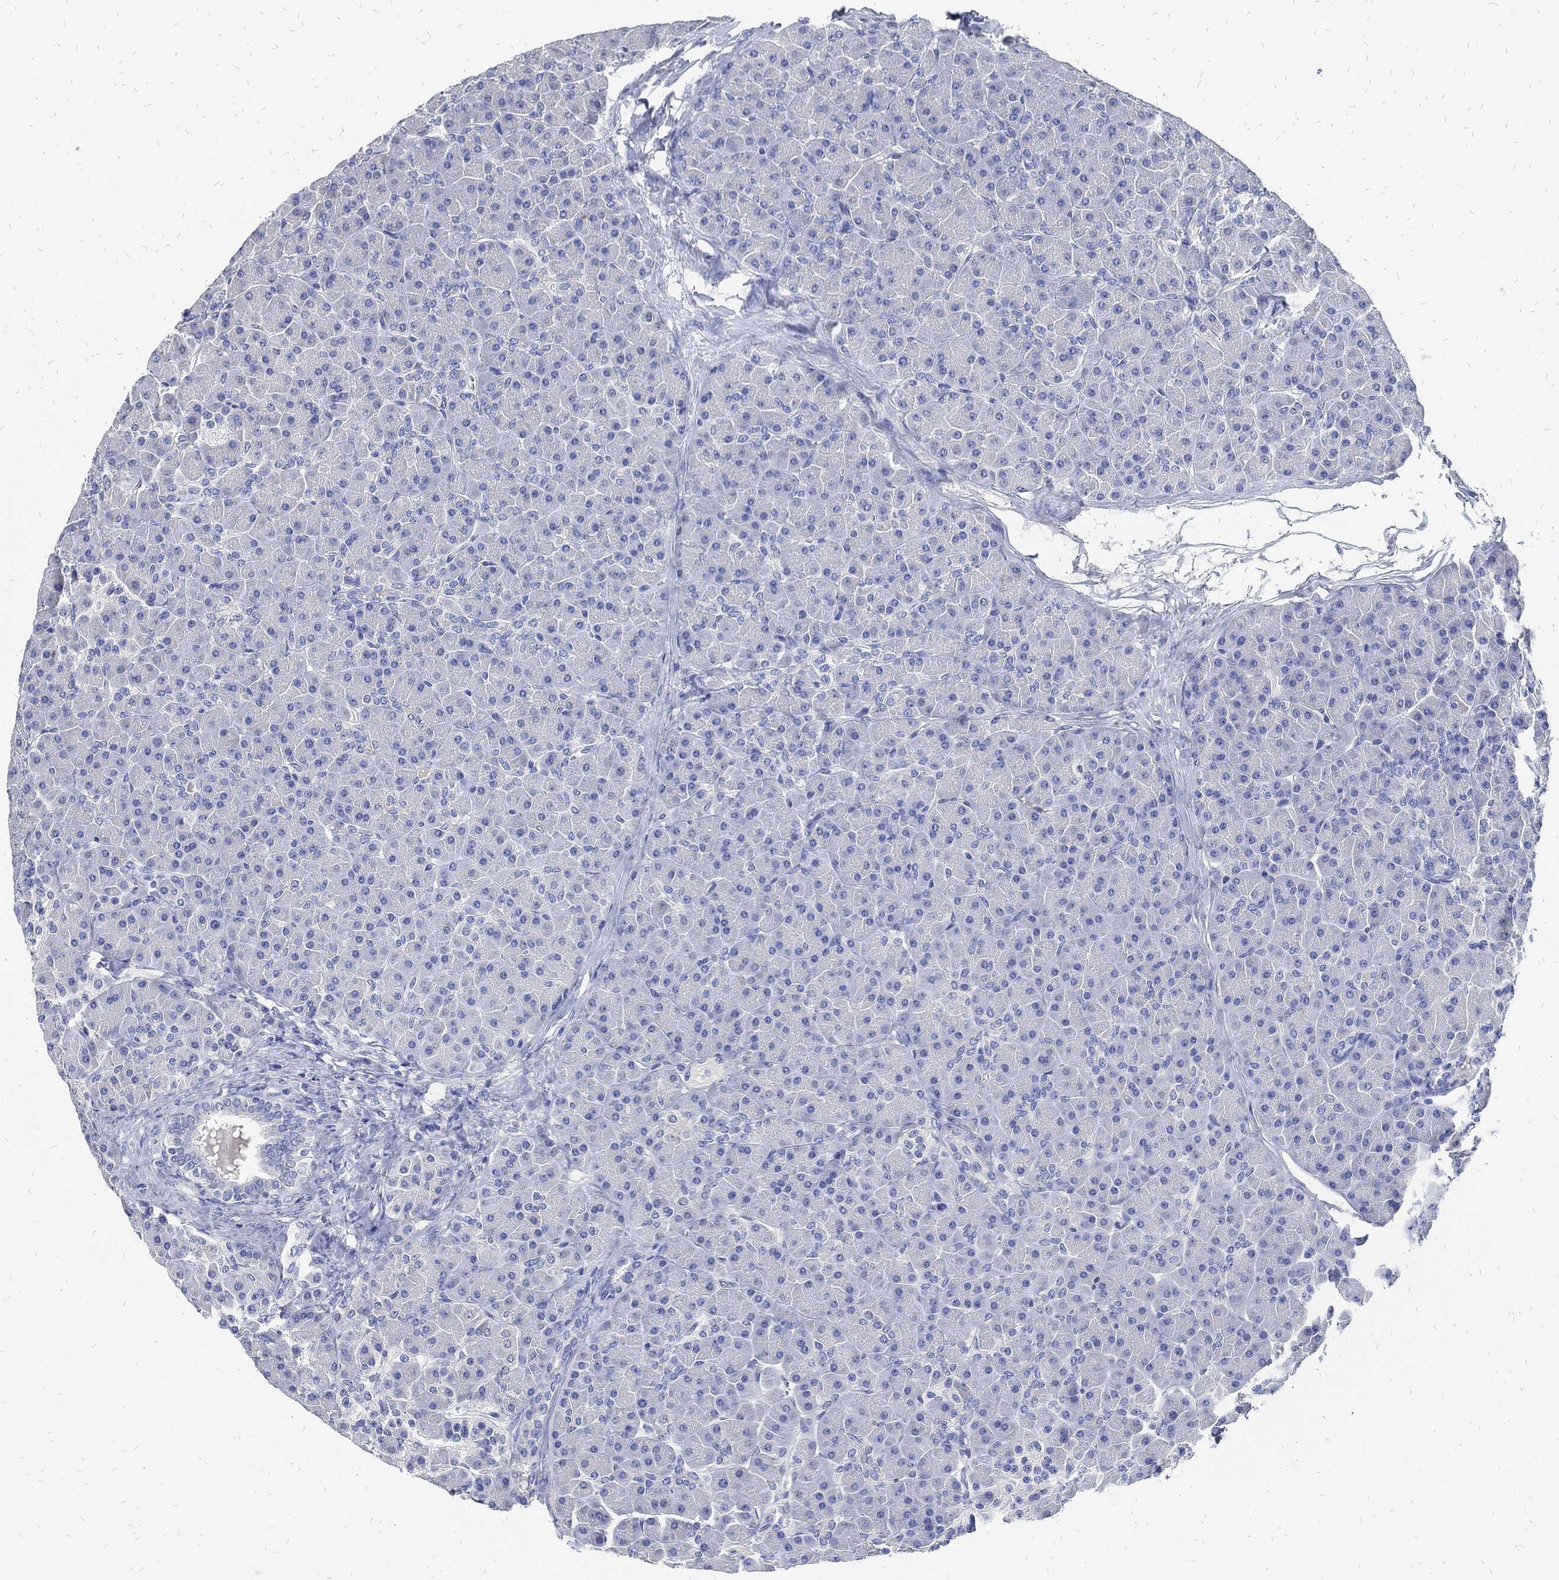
{"staining": {"intensity": "negative", "quantity": "none", "location": "none"}, "tissue": "pancreas", "cell_type": "Exocrine glandular cells", "image_type": "normal", "snomed": [{"axis": "morphology", "description": "Normal tissue, NOS"}, {"axis": "topography", "description": "Pancreas"}], "caption": "Immunohistochemical staining of unremarkable human pancreas reveals no significant expression in exocrine glandular cells.", "gene": "FABP4", "patient": {"sex": "female", "age": 44}}